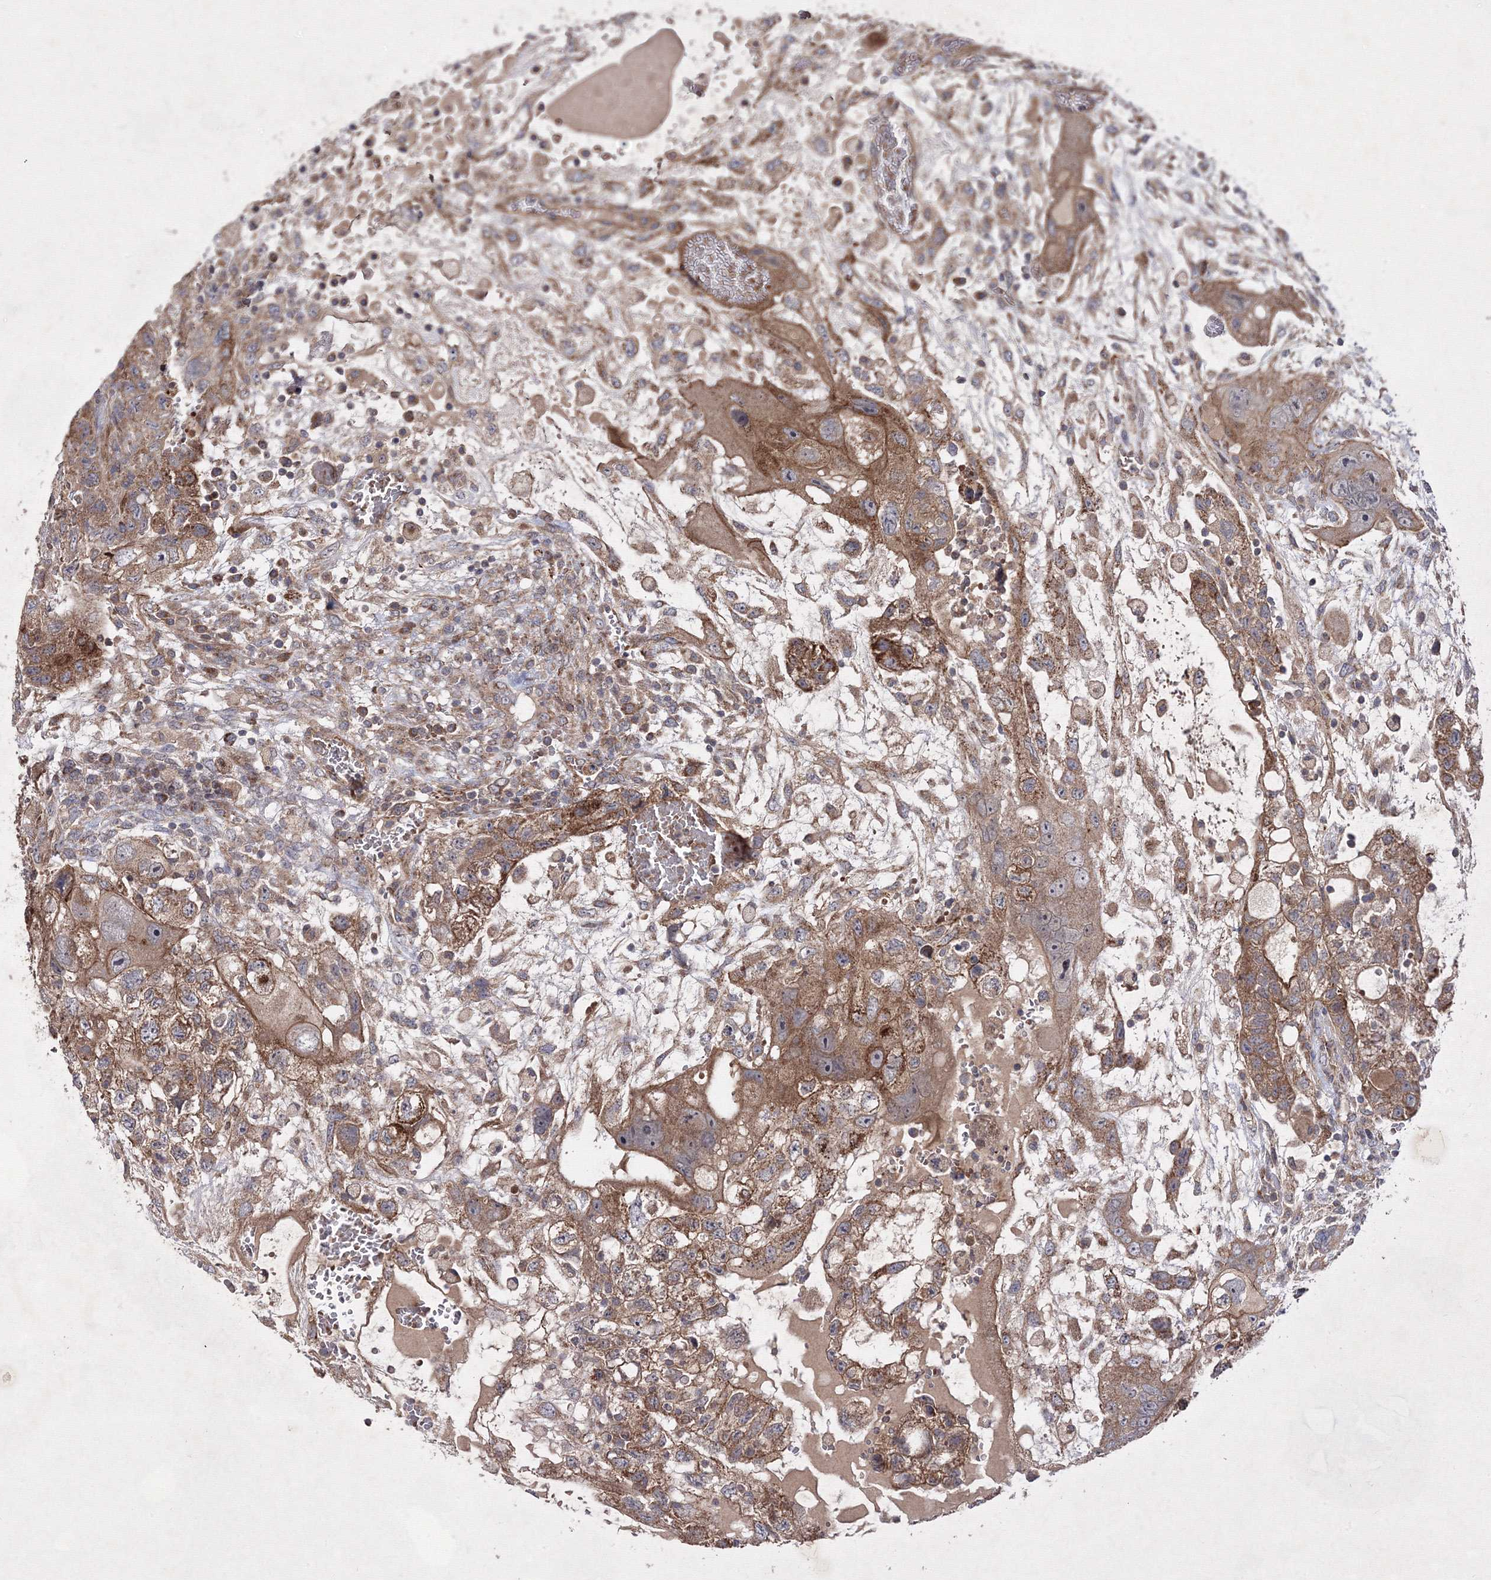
{"staining": {"intensity": "moderate", "quantity": ">75%", "location": "cytoplasmic/membranous"}, "tissue": "testis cancer", "cell_type": "Tumor cells", "image_type": "cancer", "snomed": [{"axis": "morphology", "description": "Carcinoma, Embryonal, NOS"}, {"axis": "topography", "description": "Testis"}], "caption": "High-magnification brightfield microscopy of testis embryonal carcinoma stained with DAB (3,3'-diaminobenzidine) (brown) and counterstained with hematoxylin (blue). tumor cells exhibit moderate cytoplasmic/membranous staining is identified in about>75% of cells.", "gene": "GFM1", "patient": {"sex": "male", "age": 36}}